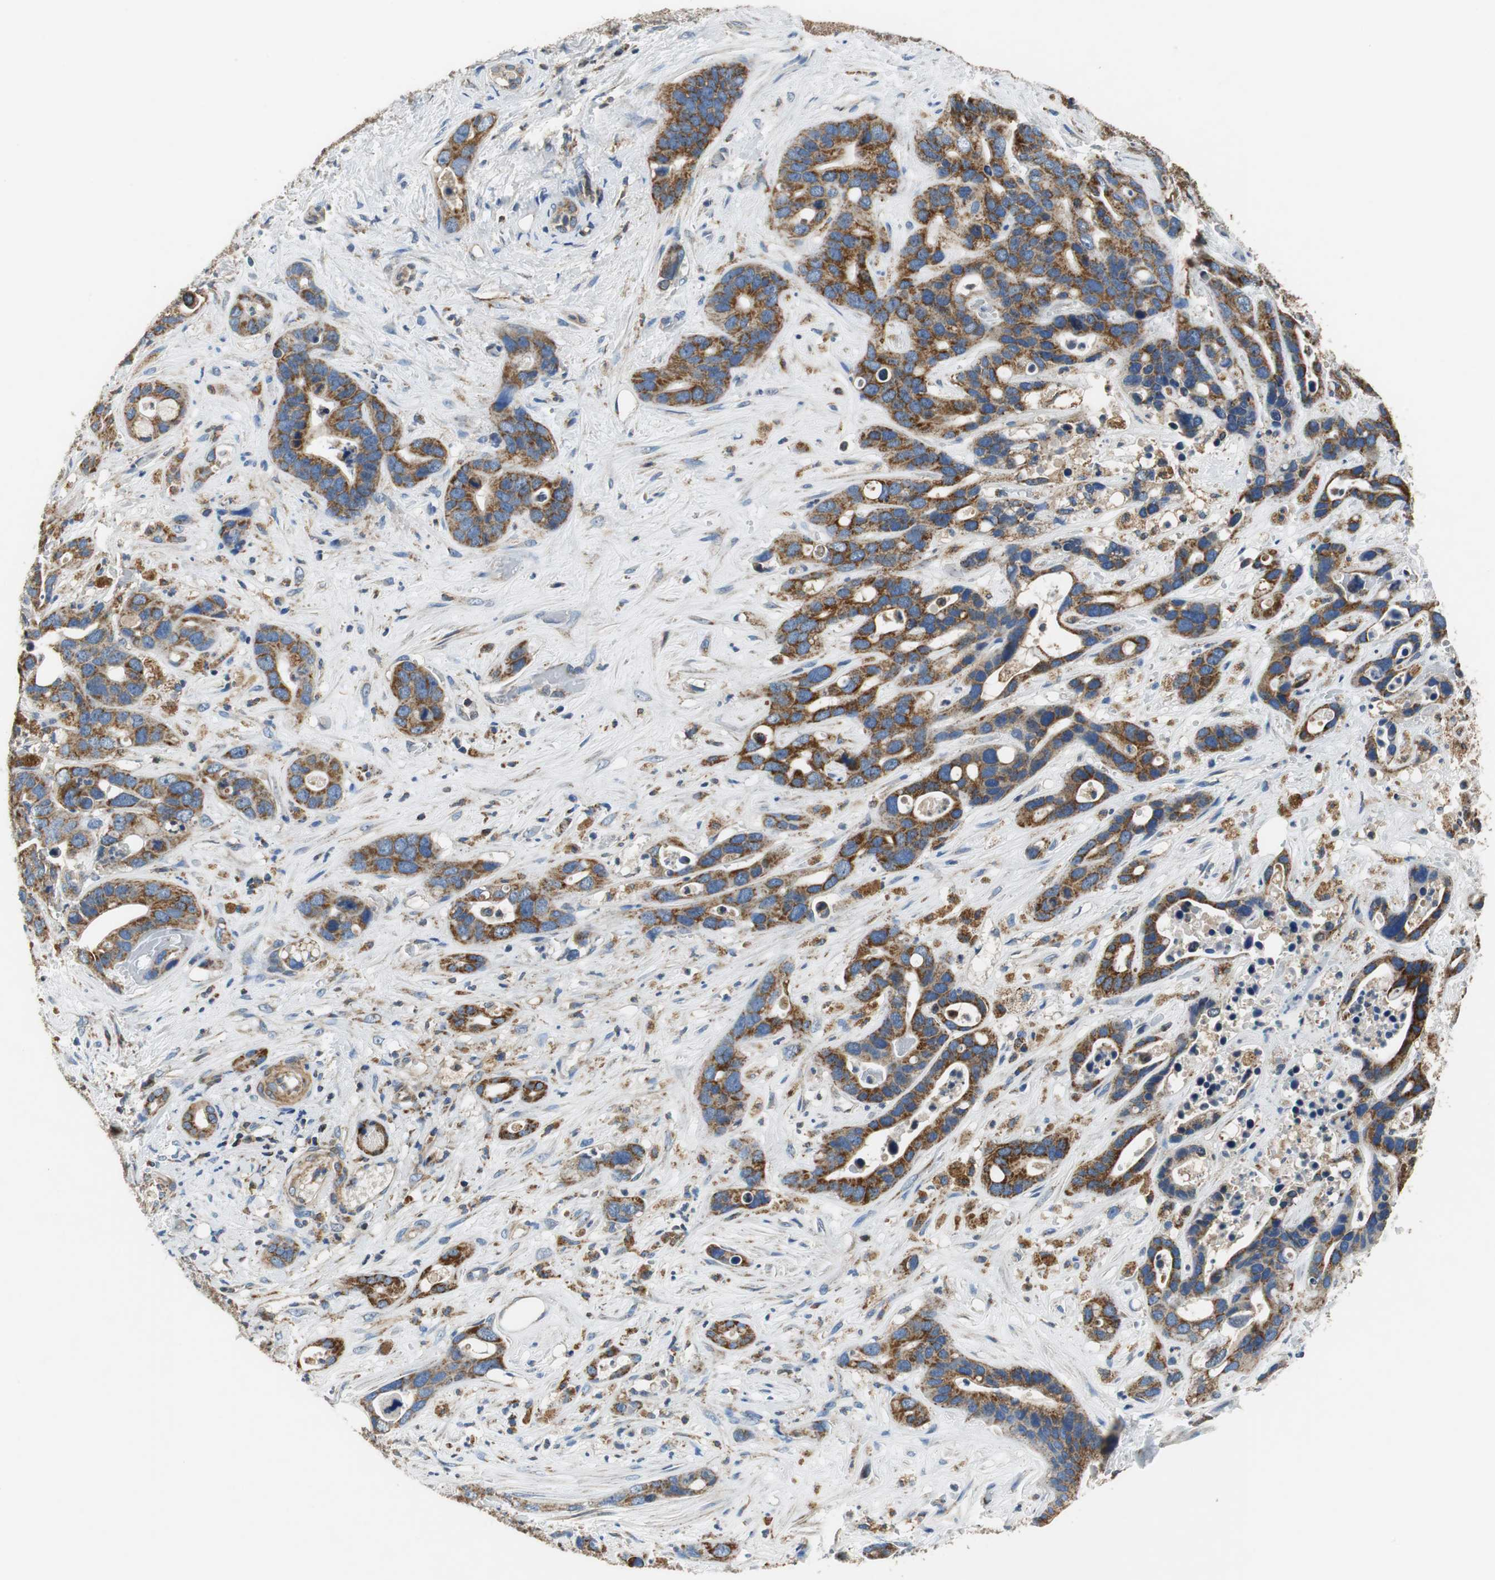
{"staining": {"intensity": "strong", "quantity": ">75%", "location": "cytoplasmic/membranous"}, "tissue": "liver cancer", "cell_type": "Tumor cells", "image_type": "cancer", "snomed": [{"axis": "morphology", "description": "Cholangiocarcinoma"}, {"axis": "topography", "description": "Liver"}], "caption": "Liver cholangiocarcinoma was stained to show a protein in brown. There is high levels of strong cytoplasmic/membranous expression in about >75% of tumor cells. The staining is performed using DAB (3,3'-diaminobenzidine) brown chromogen to label protein expression. The nuclei are counter-stained blue using hematoxylin.", "gene": "GSTK1", "patient": {"sex": "female", "age": 65}}